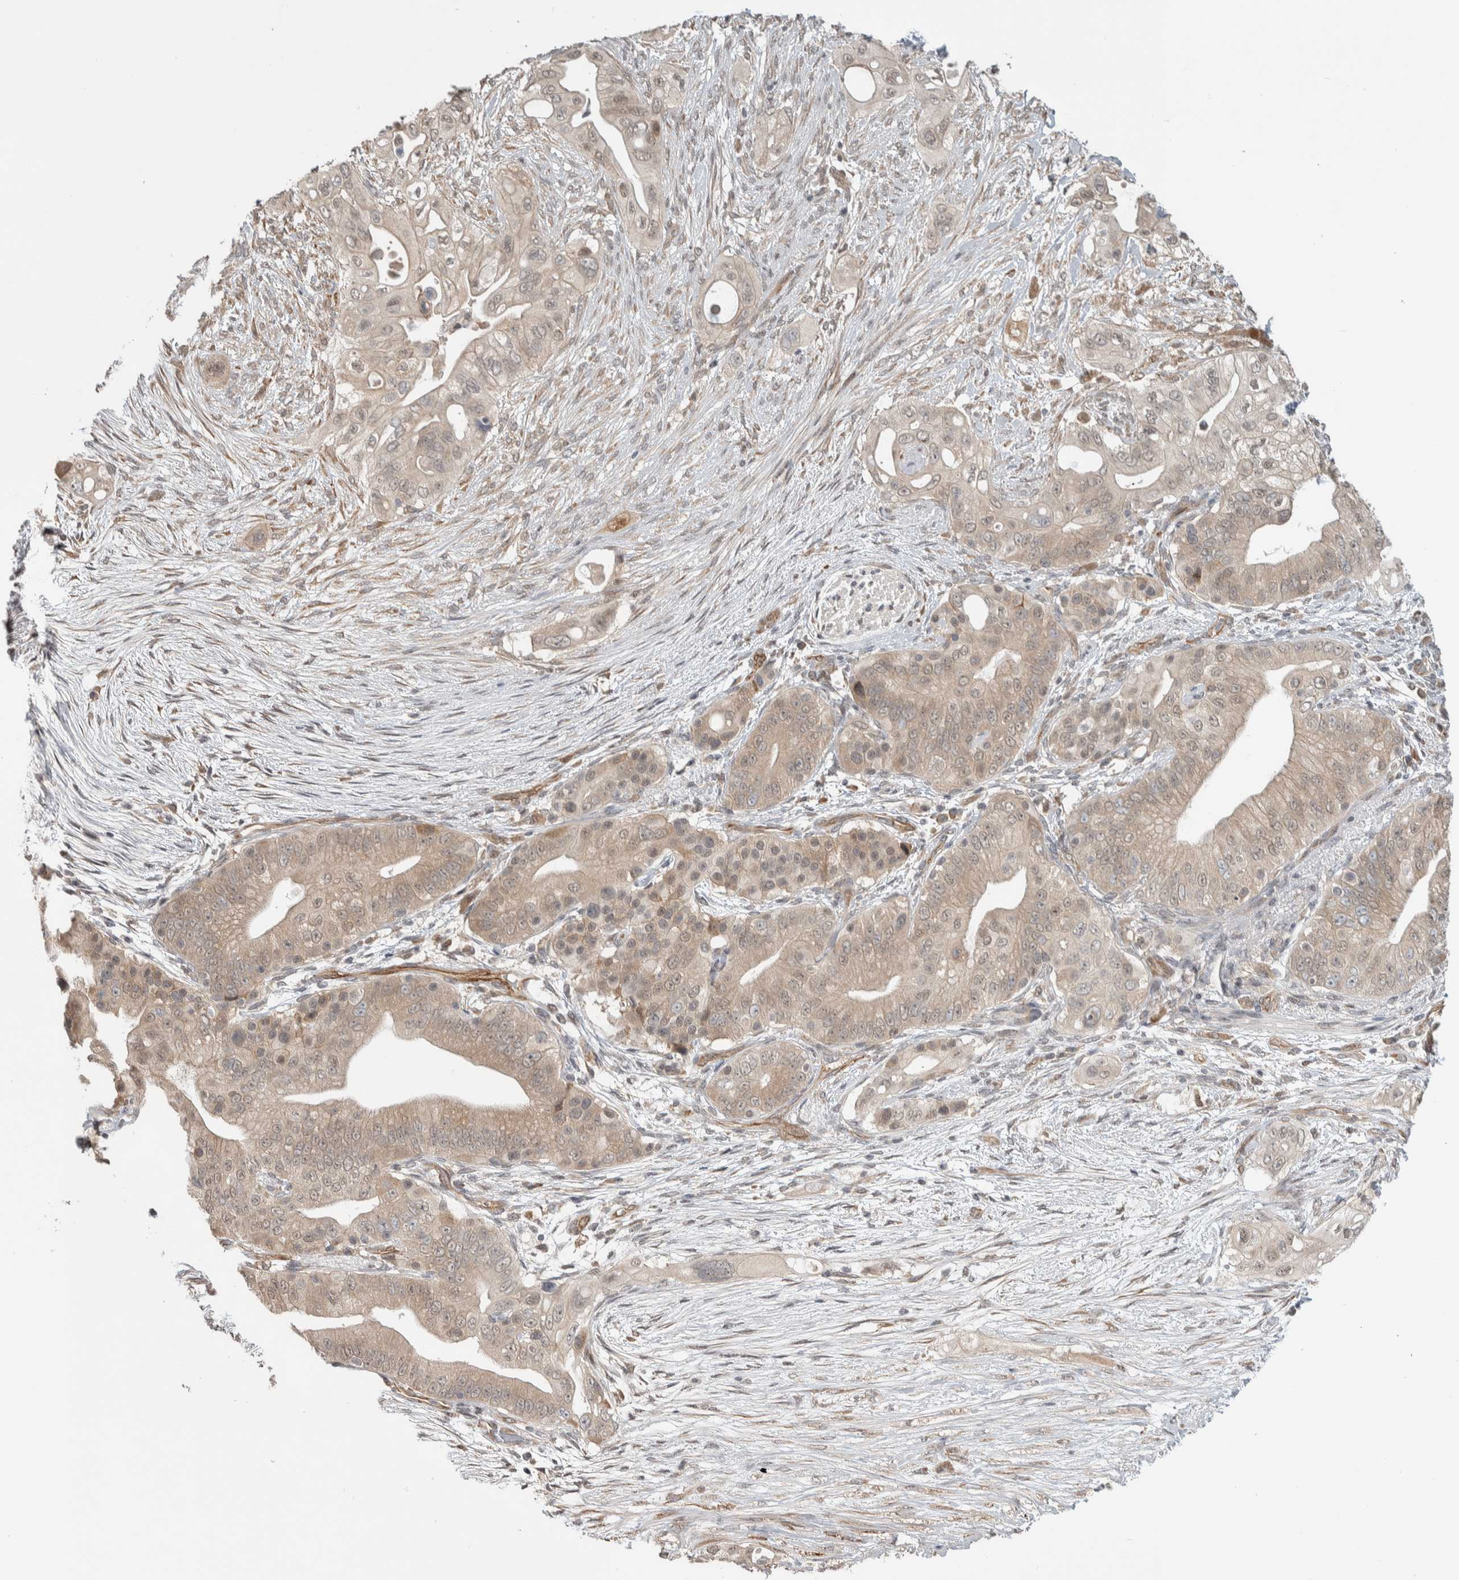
{"staining": {"intensity": "weak", "quantity": "<25%", "location": "cytoplasmic/membranous"}, "tissue": "pancreatic cancer", "cell_type": "Tumor cells", "image_type": "cancer", "snomed": [{"axis": "morphology", "description": "Adenocarcinoma, NOS"}, {"axis": "topography", "description": "Pancreas"}], "caption": "Protein analysis of pancreatic cancer shows no significant positivity in tumor cells.", "gene": "PRDM4", "patient": {"sex": "male", "age": 53}}